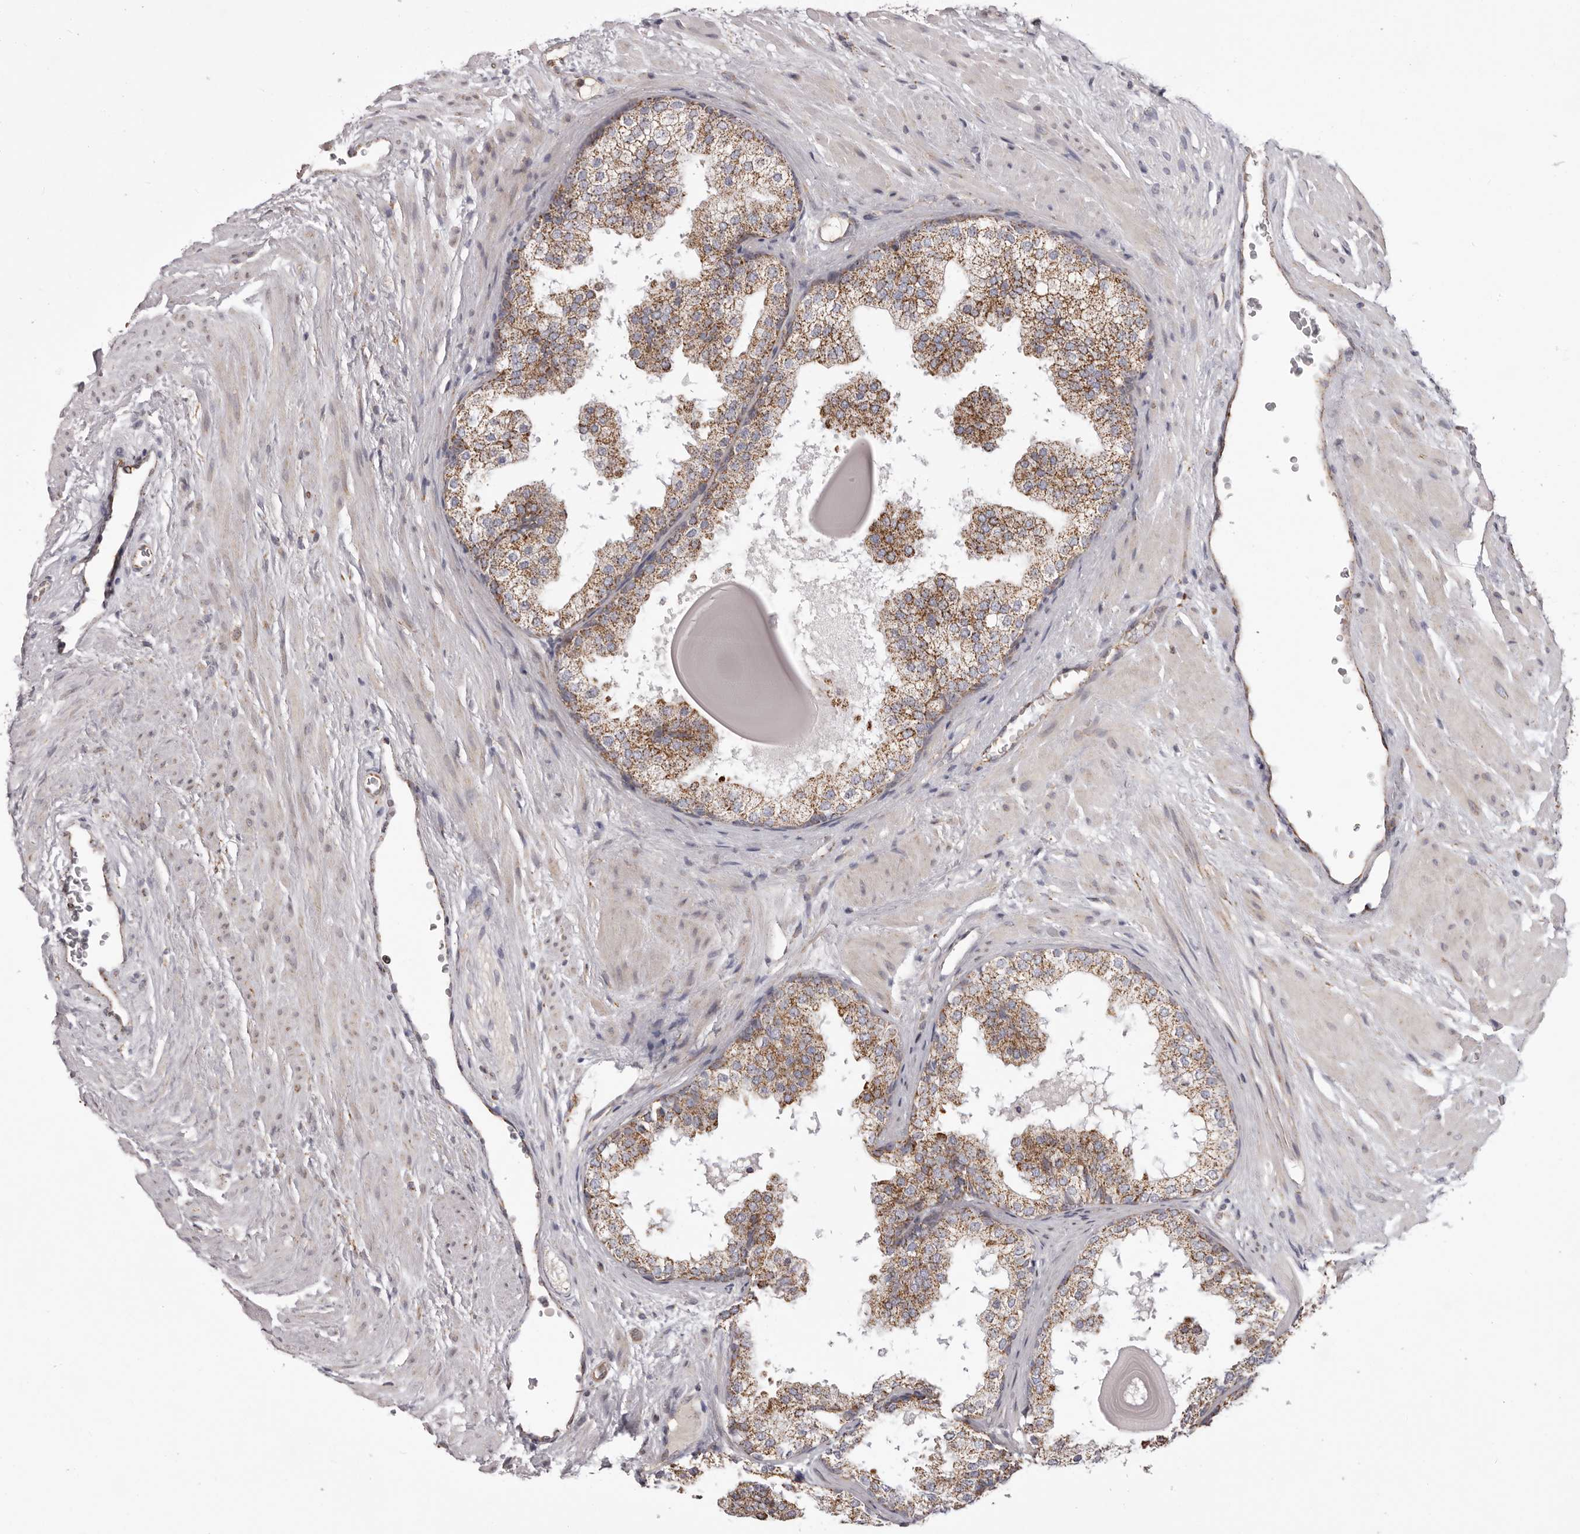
{"staining": {"intensity": "moderate", "quantity": ">75%", "location": "cytoplasmic/membranous"}, "tissue": "prostate", "cell_type": "Glandular cells", "image_type": "normal", "snomed": [{"axis": "morphology", "description": "Normal tissue, NOS"}, {"axis": "topography", "description": "Prostate"}], "caption": "Immunohistochemistry (IHC) micrograph of normal prostate: prostate stained using immunohistochemistry exhibits medium levels of moderate protein expression localized specifically in the cytoplasmic/membranous of glandular cells, appearing as a cytoplasmic/membranous brown color.", "gene": "CHRM2", "patient": {"sex": "male", "age": 48}}